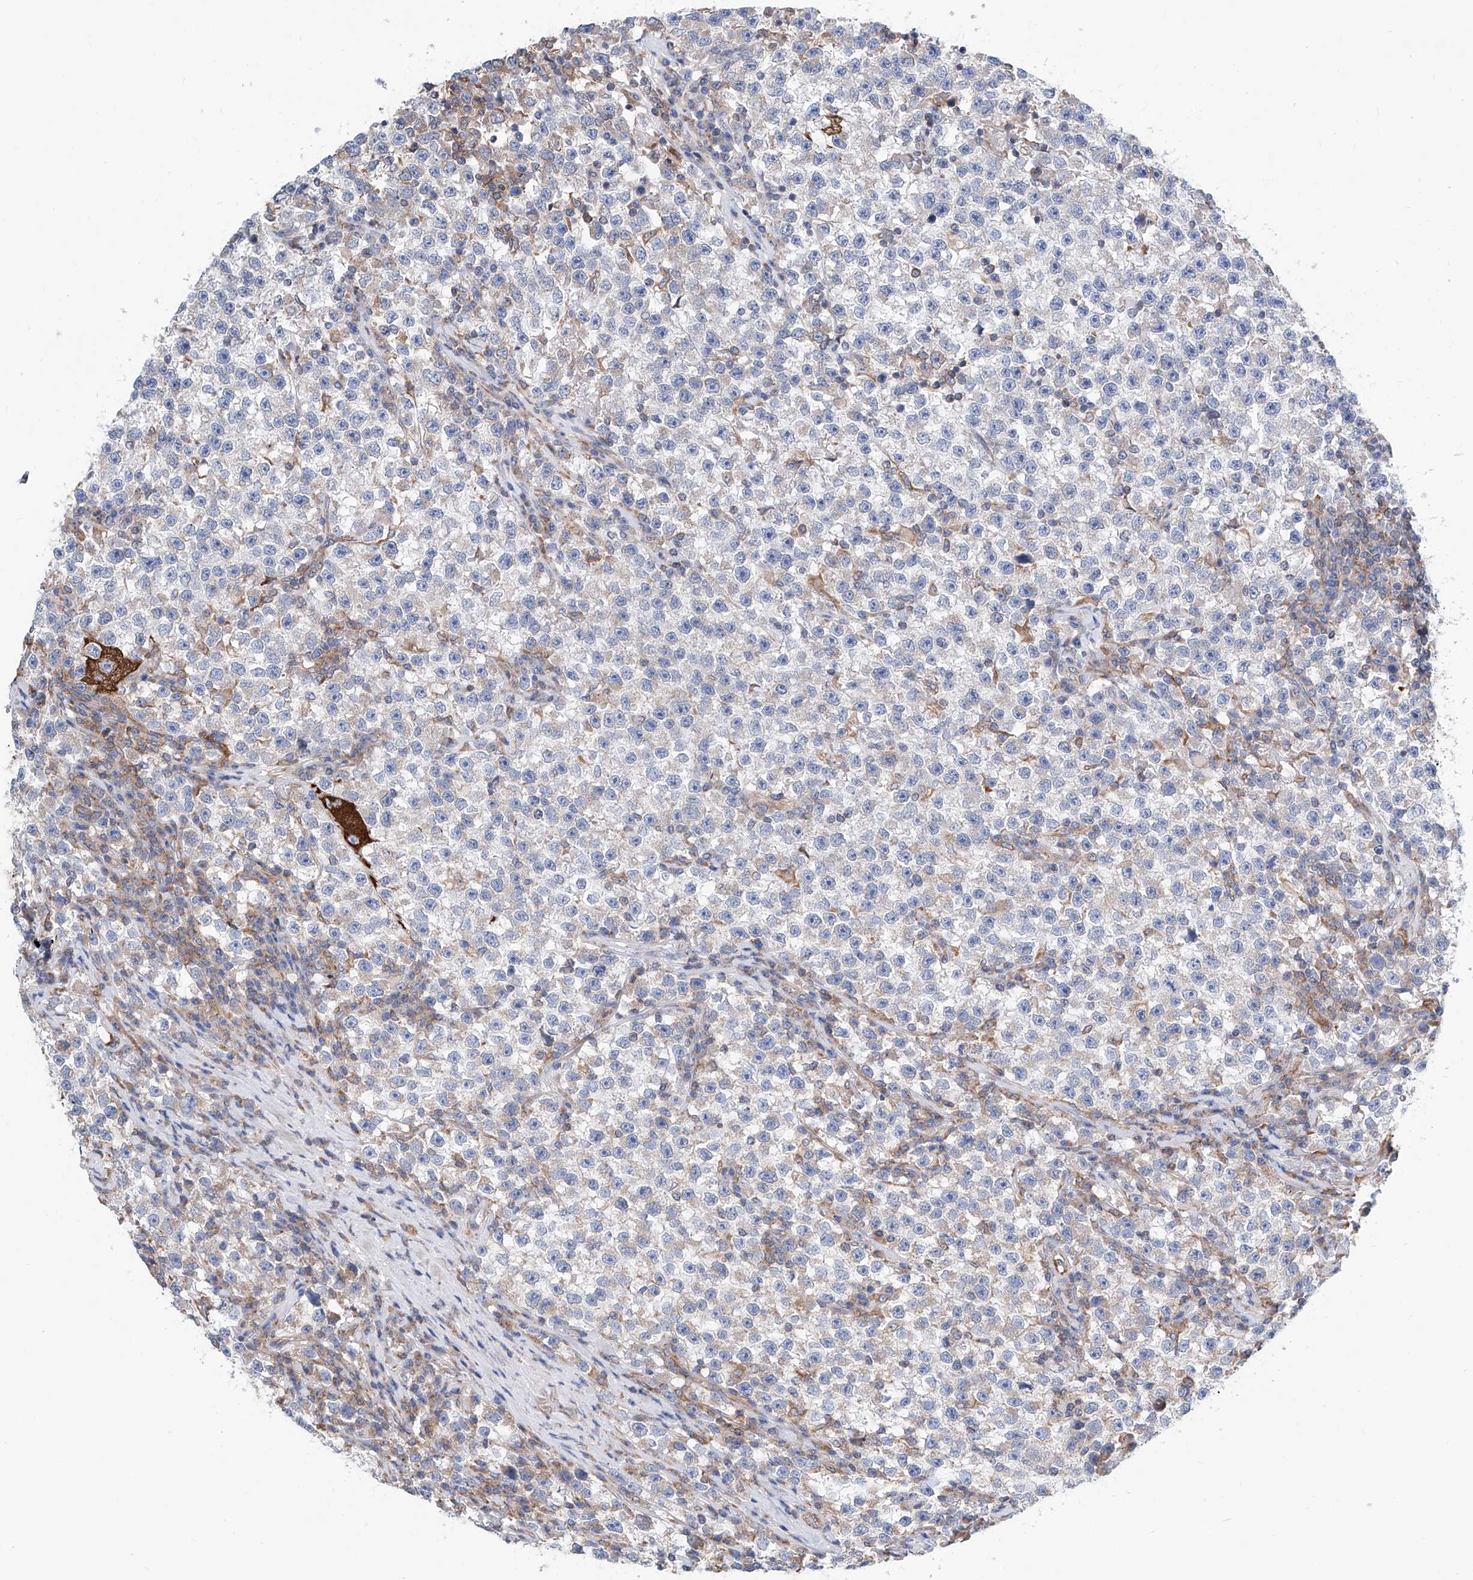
{"staining": {"intensity": "negative", "quantity": "none", "location": "none"}, "tissue": "testis cancer", "cell_type": "Tumor cells", "image_type": "cancer", "snomed": [{"axis": "morphology", "description": "Seminoma, NOS"}, {"axis": "topography", "description": "Testis"}], "caption": "This is a histopathology image of immunohistochemistry staining of testis cancer (seminoma), which shows no staining in tumor cells.", "gene": "MAD2L1", "patient": {"sex": "male", "age": 22}}